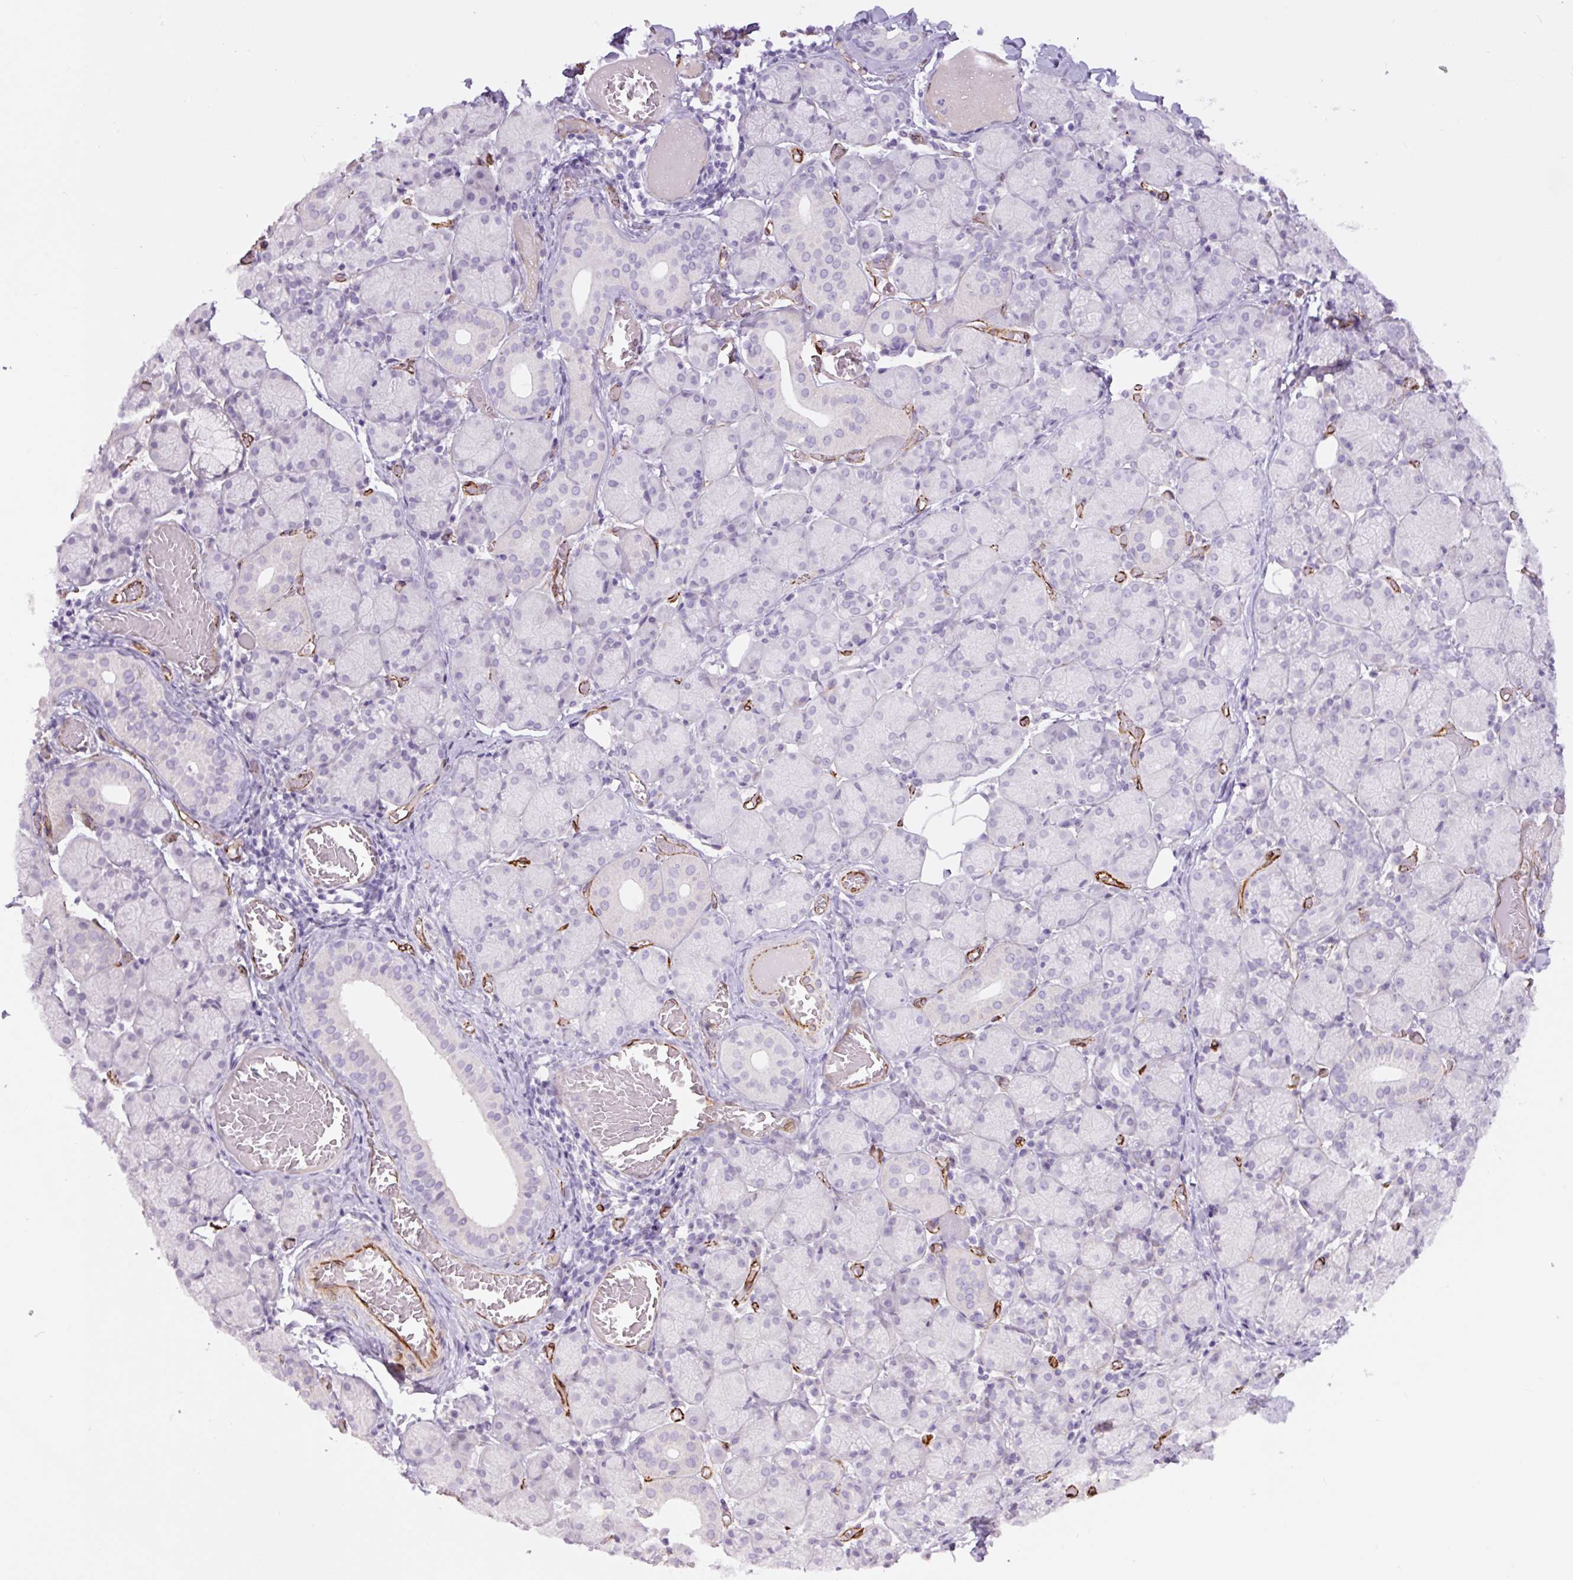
{"staining": {"intensity": "negative", "quantity": "none", "location": "none"}, "tissue": "salivary gland", "cell_type": "Glandular cells", "image_type": "normal", "snomed": [{"axis": "morphology", "description": "Normal tissue, NOS"}, {"axis": "topography", "description": "Salivary gland"}], "caption": "This is an immunohistochemistry photomicrograph of benign salivary gland. There is no positivity in glandular cells.", "gene": "NES", "patient": {"sex": "female", "age": 24}}